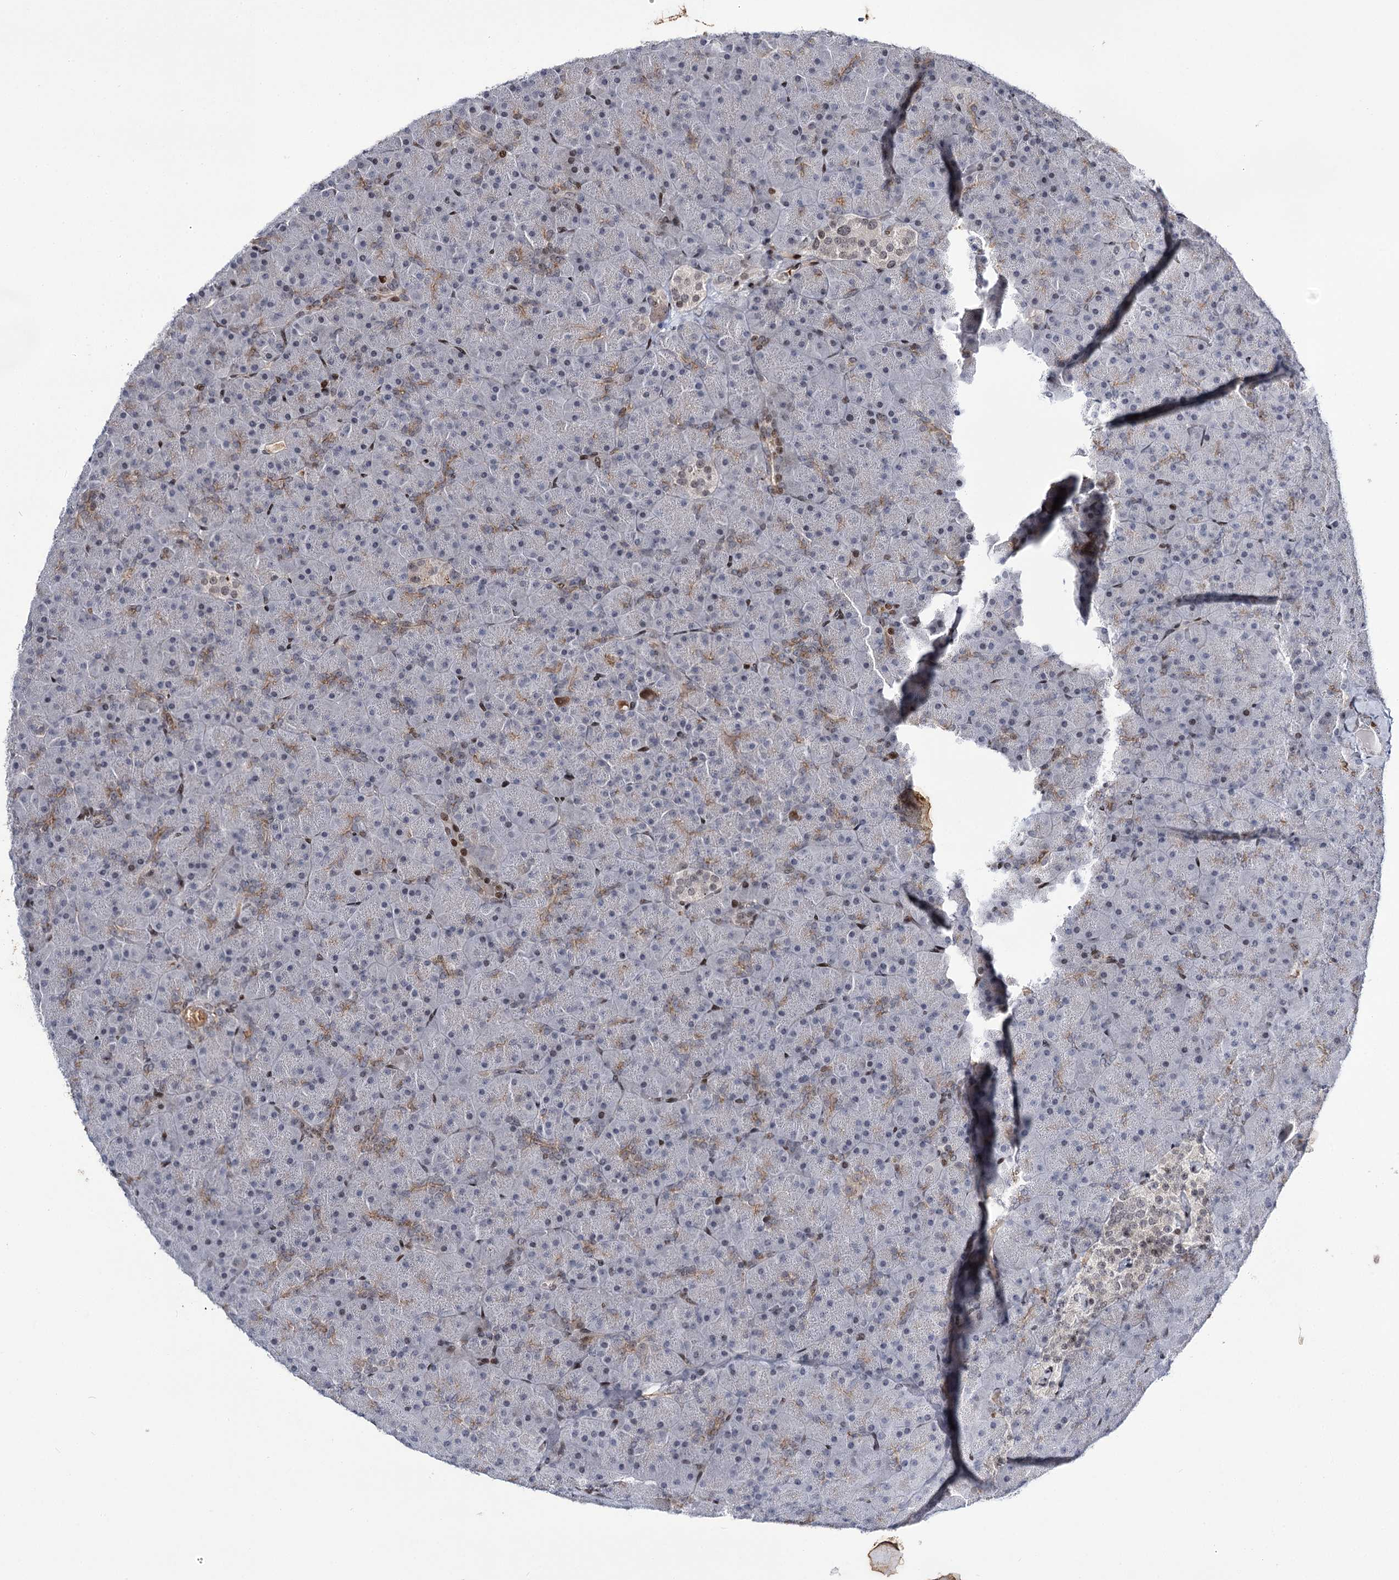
{"staining": {"intensity": "moderate", "quantity": "<25%", "location": "cytoplasmic/membranous,nuclear"}, "tissue": "pancreas", "cell_type": "Exocrine glandular cells", "image_type": "normal", "snomed": [{"axis": "morphology", "description": "Normal tissue, NOS"}, {"axis": "topography", "description": "Pancreas"}], "caption": "A brown stain shows moderate cytoplasmic/membranous,nuclear staining of a protein in exocrine glandular cells of normal pancreas.", "gene": "ITFG2", "patient": {"sex": "male", "age": 36}}